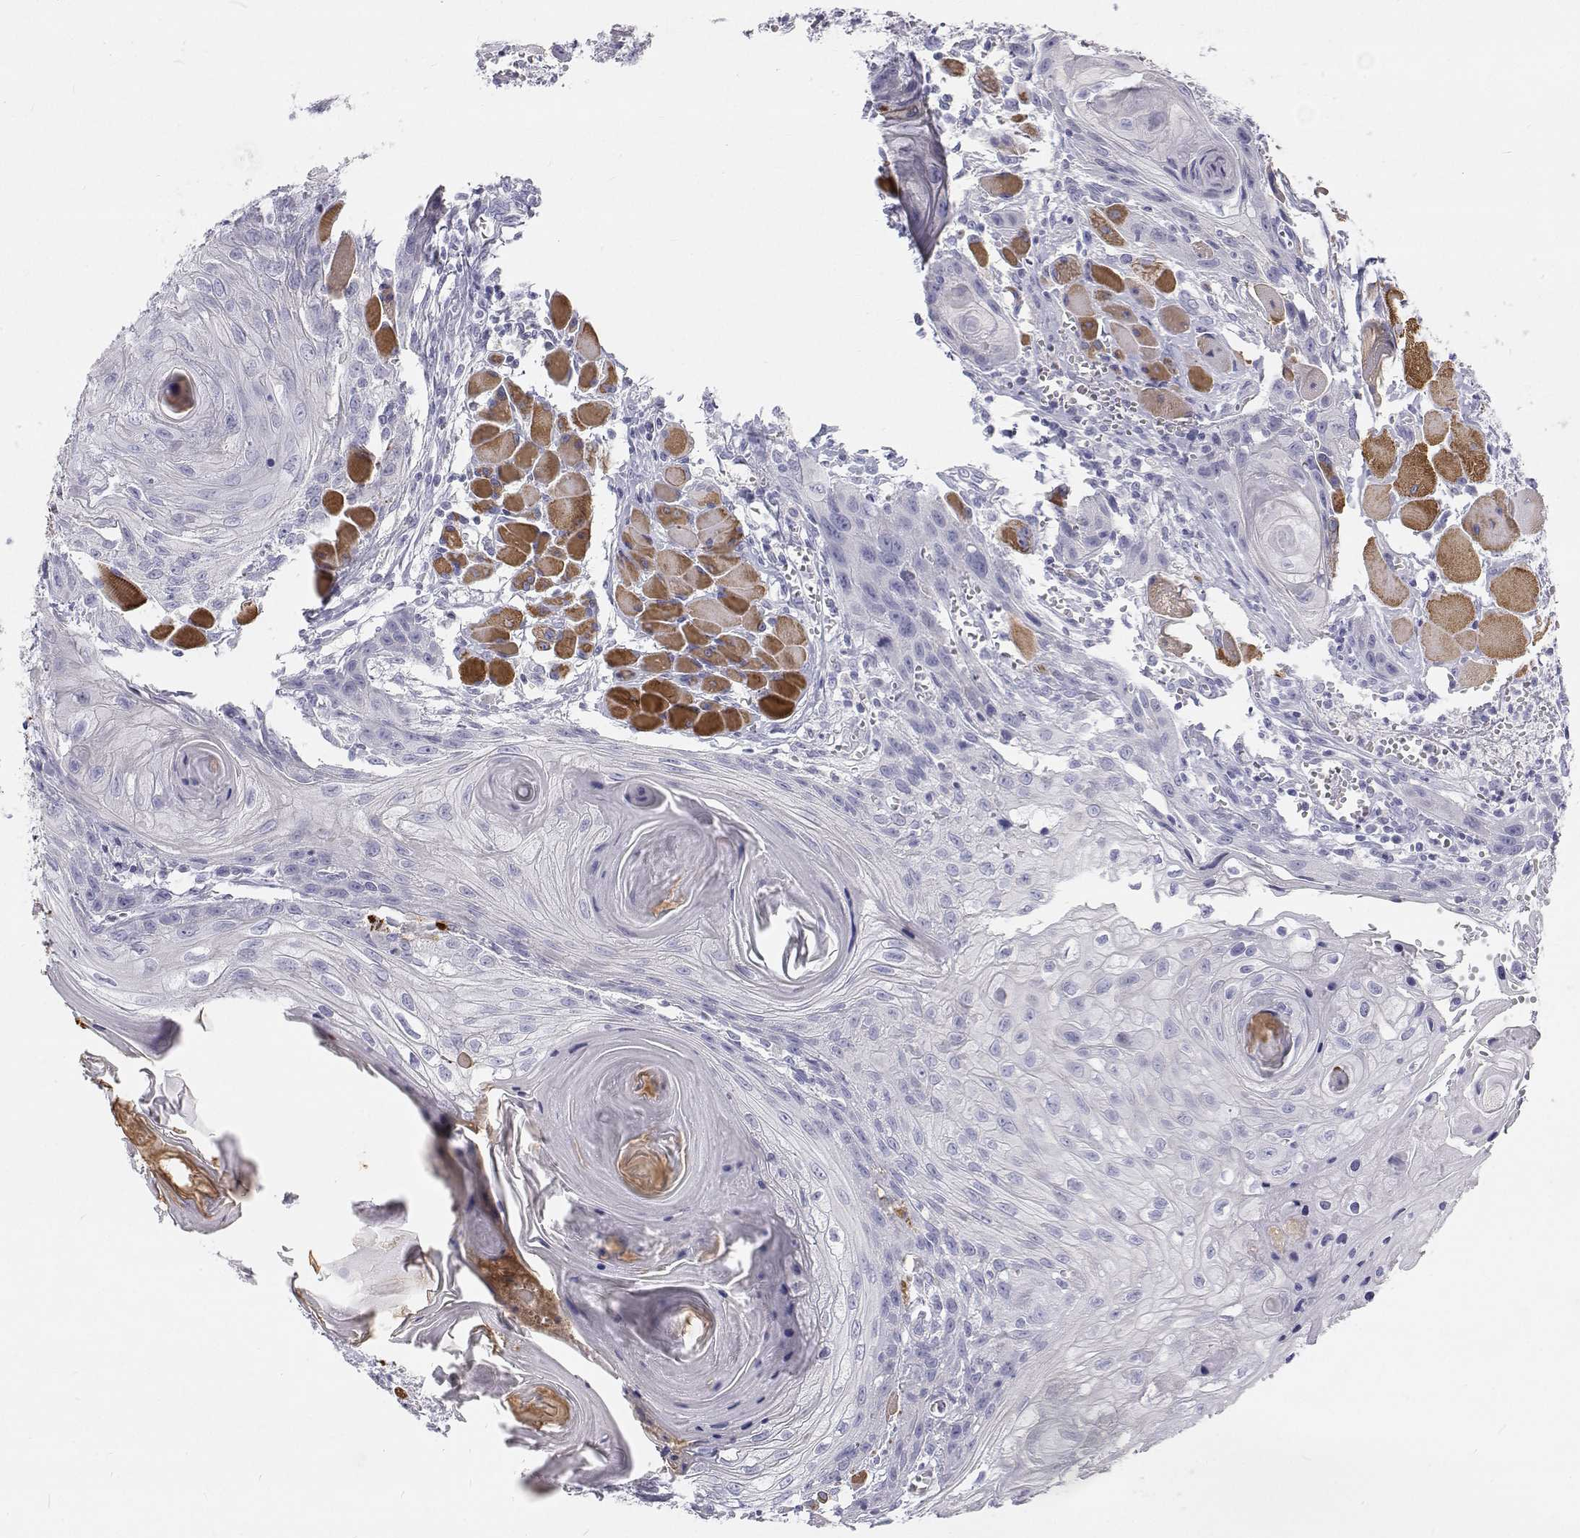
{"staining": {"intensity": "negative", "quantity": "none", "location": "none"}, "tissue": "head and neck cancer", "cell_type": "Tumor cells", "image_type": "cancer", "snomed": [{"axis": "morphology", "description": "Squamous cell carcinoma, NOS"}, {"axis": "topography", "description": "Oral tissue"}, {"axis": "topography", "description": "Head-Neck"}], "caption": "A photomicrograph of human head and neck cancer (squamous cell carcinoma) is negative for staining in tumor cells.", "gene": "TTN", "patient": {"sex": "male", "age": 58}}